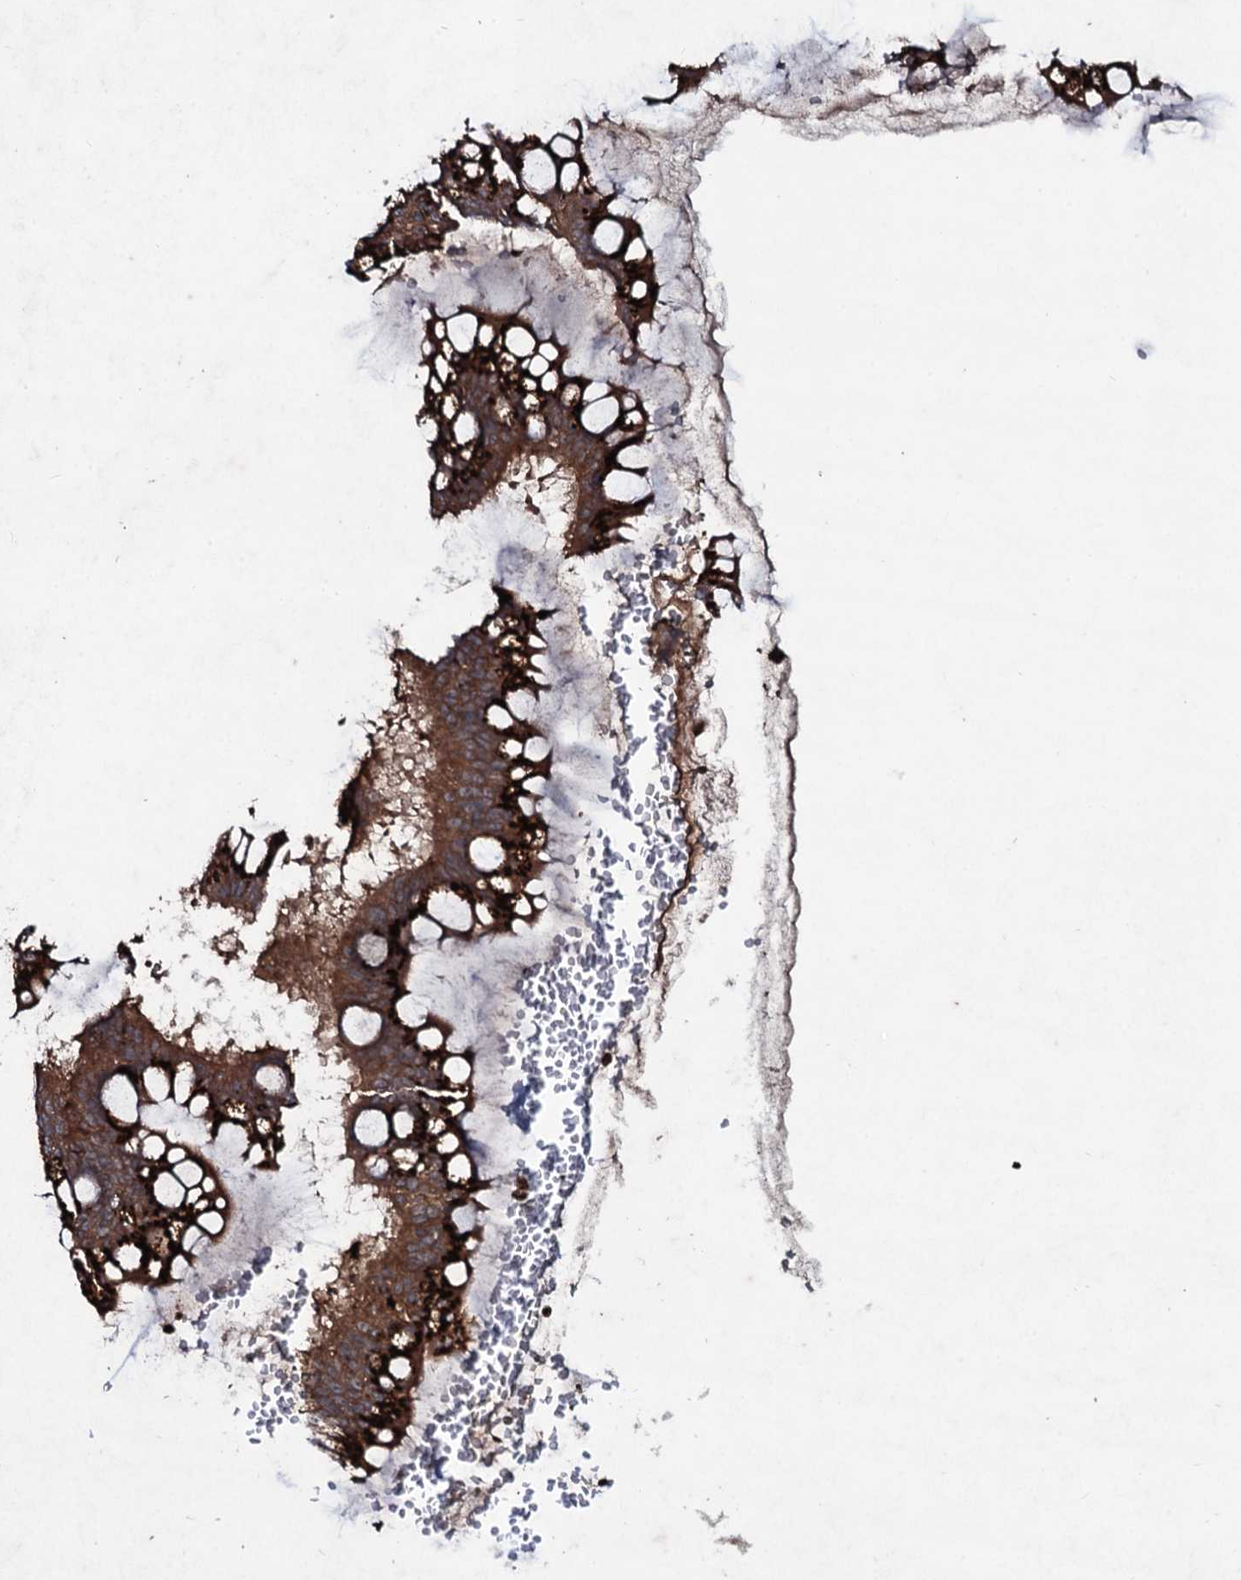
{"staining": {"intensity": "strong", "quantity": ">75%", "location": "cytoplasmic/membranous"}, "tissue": "ovarian cancer", "cell_type": "Tumor cells", "image_type": "cancer", "snomed": [{"axis": "morphology", "description": "Cystadenocarcinoma, mucinous, NOS"}, {"axis": "topography", "description": "Ovary"}], "caption": "Immunohistochemistry histopathology image of human ovarian cancer stained for a protein (brown), which demonstrates high levels of strong cytoplasmic/membranous expression in approximately >75% of tumor cells.", "gene": "SNAP23", "patient": {"sex": "female", "age": 73}}